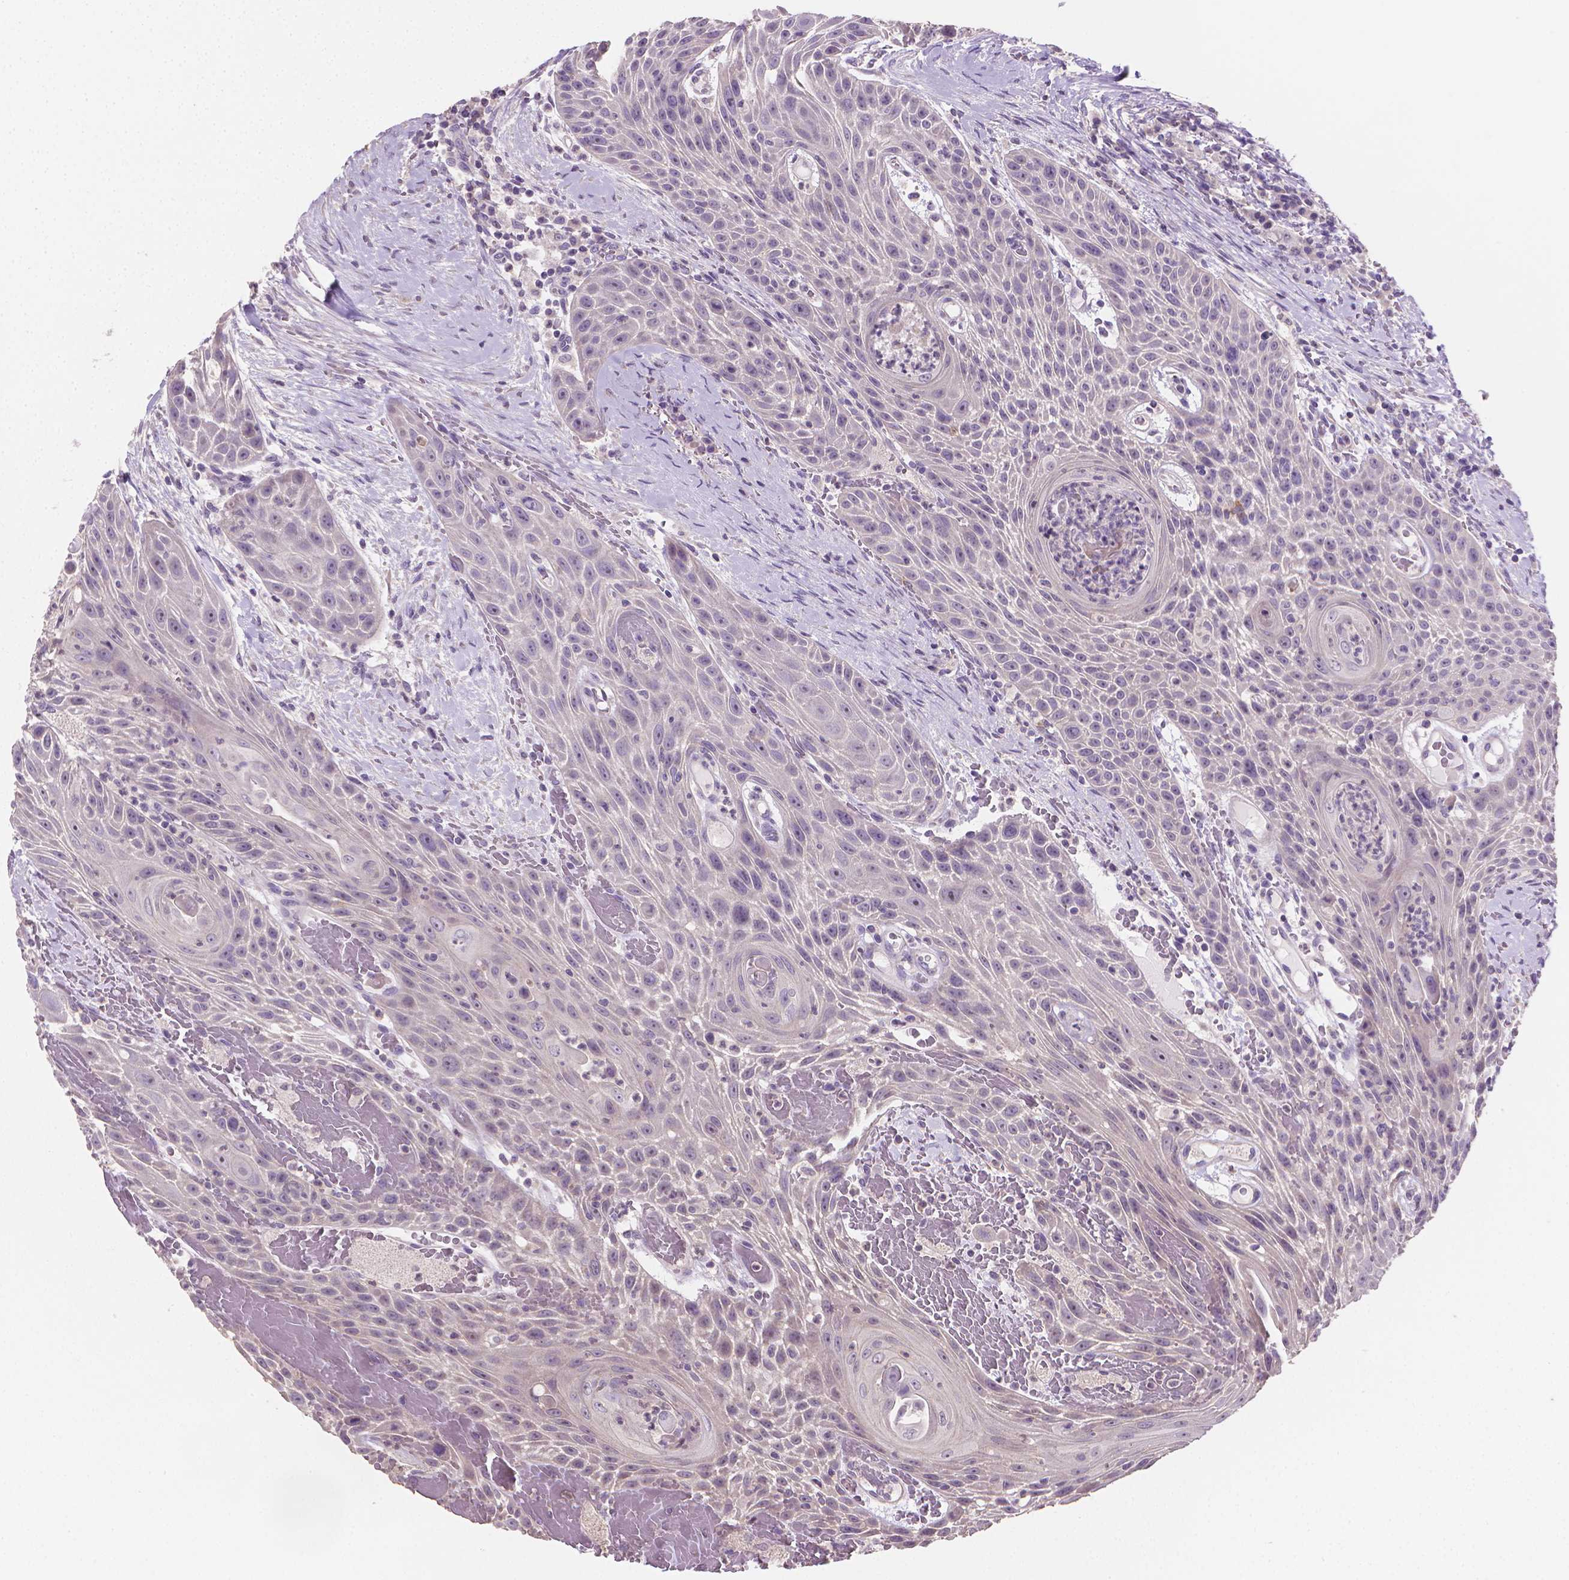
{"staining": {"intensity": "negative", "quantity": "none", "location": "none"}, "tissue": "head and neck cancer", "cell_type": "Tumor cells", "image_type": "cancer", "snomed": [{"axis": "morphology", "description": "Squamous cell carcinoma, NOS"}, {"axis": "topography", "description": "Head-Neck"}], "caption": "IHC micrograph of neoplastic tissue: human head and neck cancer (squamous cell carcinoma) stained with DAB displays no significant protein positivity in tumor cells. Brightfield microscopy of IHC stained with DAB (brown) and hematoxylin (blue), captured at high magnification.", "gene": "CATIP", "patient": {"sex": "male", "age": 69}}